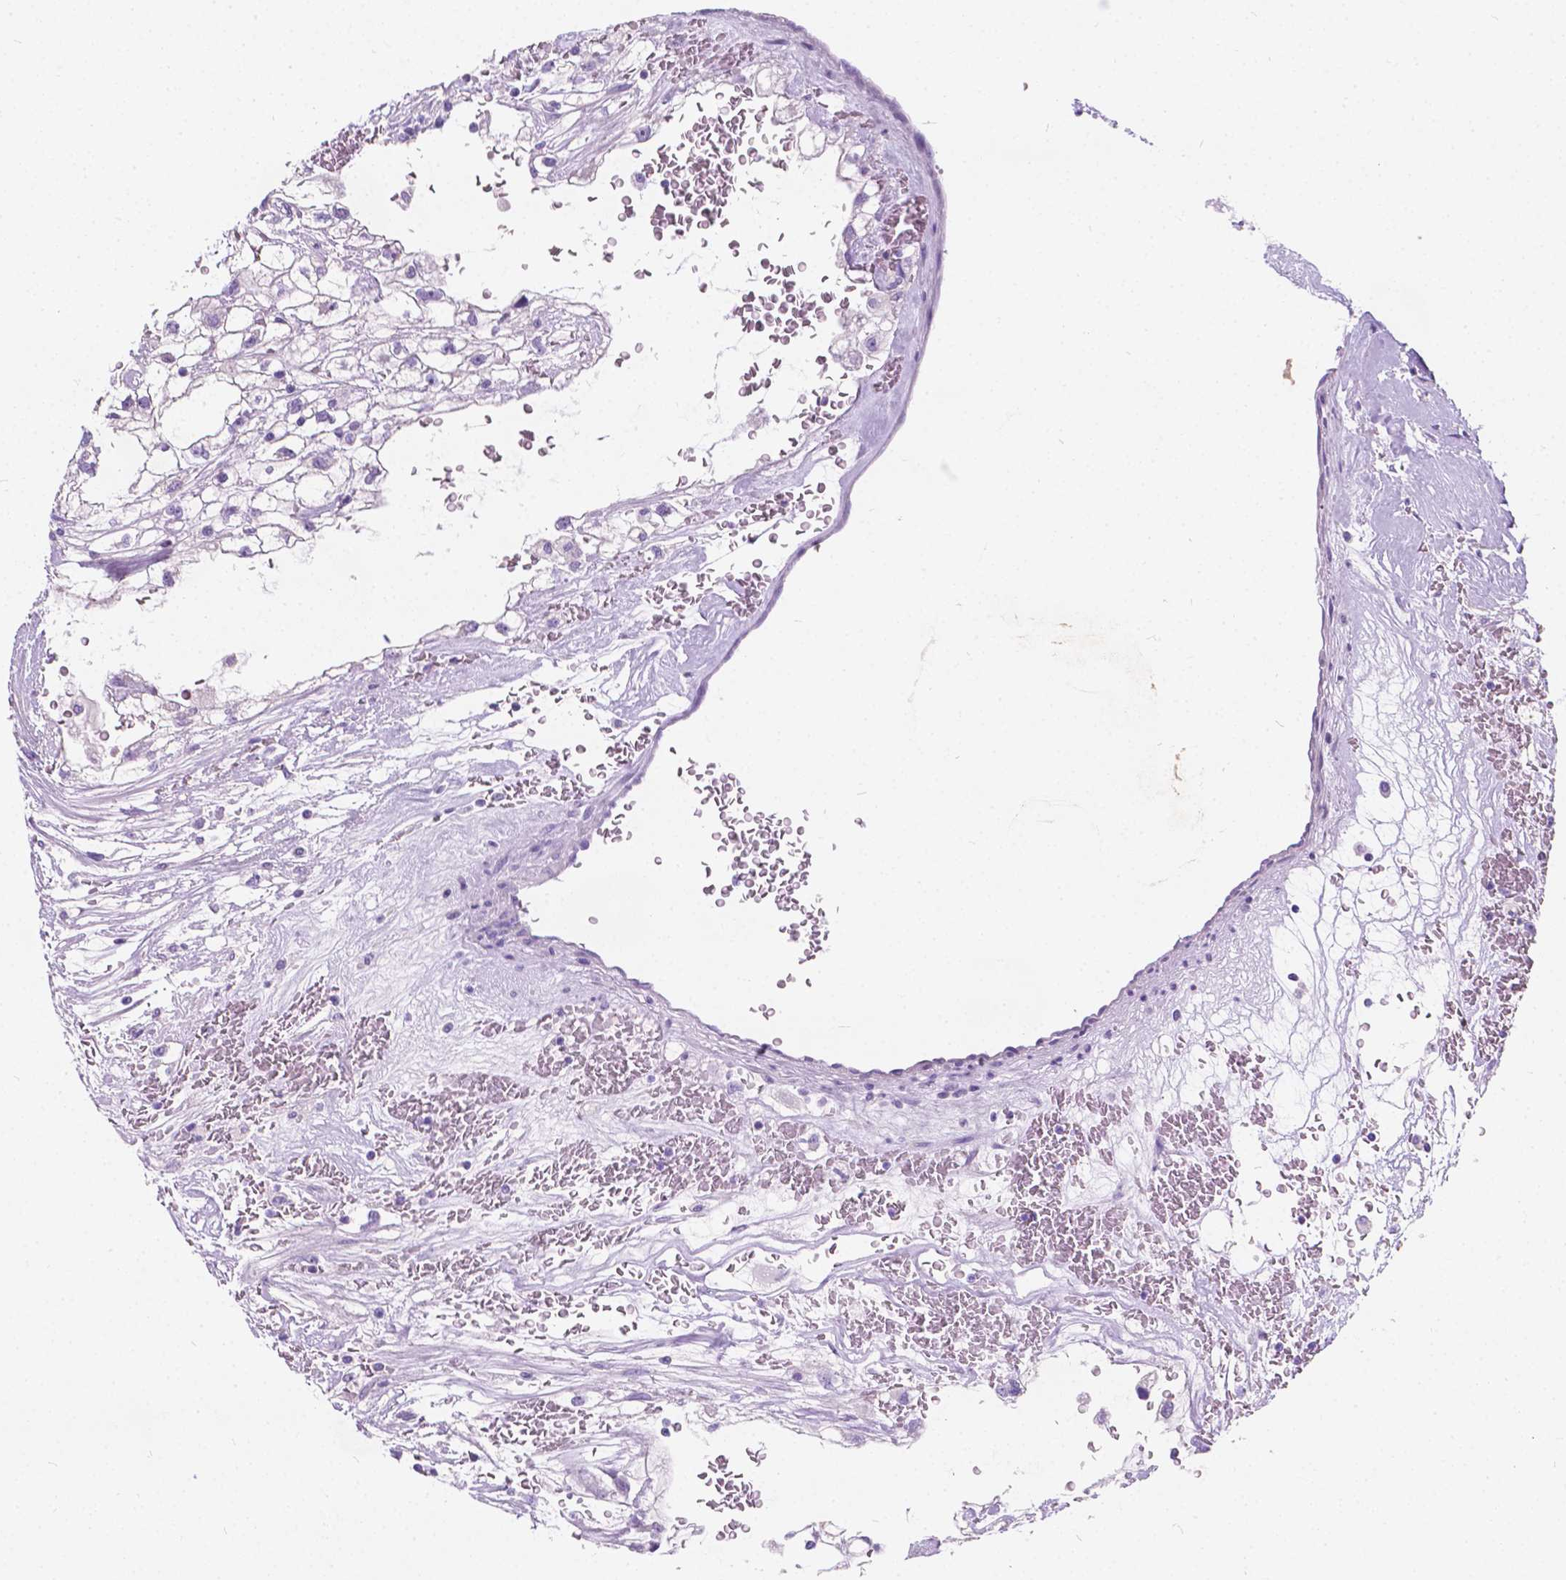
{"staining": {"intensity": "negative", "quantity": "none", "location": "none"}, "tissue": "renal cancer", "cell_type": "Tumor cells", "image_type": "cancer", "snomed": [{"axis": "morphology", "description": "Adenocarcinoma, NOS"}, {"axis": "topography", "description": "Kidney"}], "caption": "IHC micrograph of renal cancer (adenocarcinoma) stained for a protein (brown), which shows no expression in tumor cells.", "gene": "GNAO1", "patient": {"sex": "male", "age": 59}}